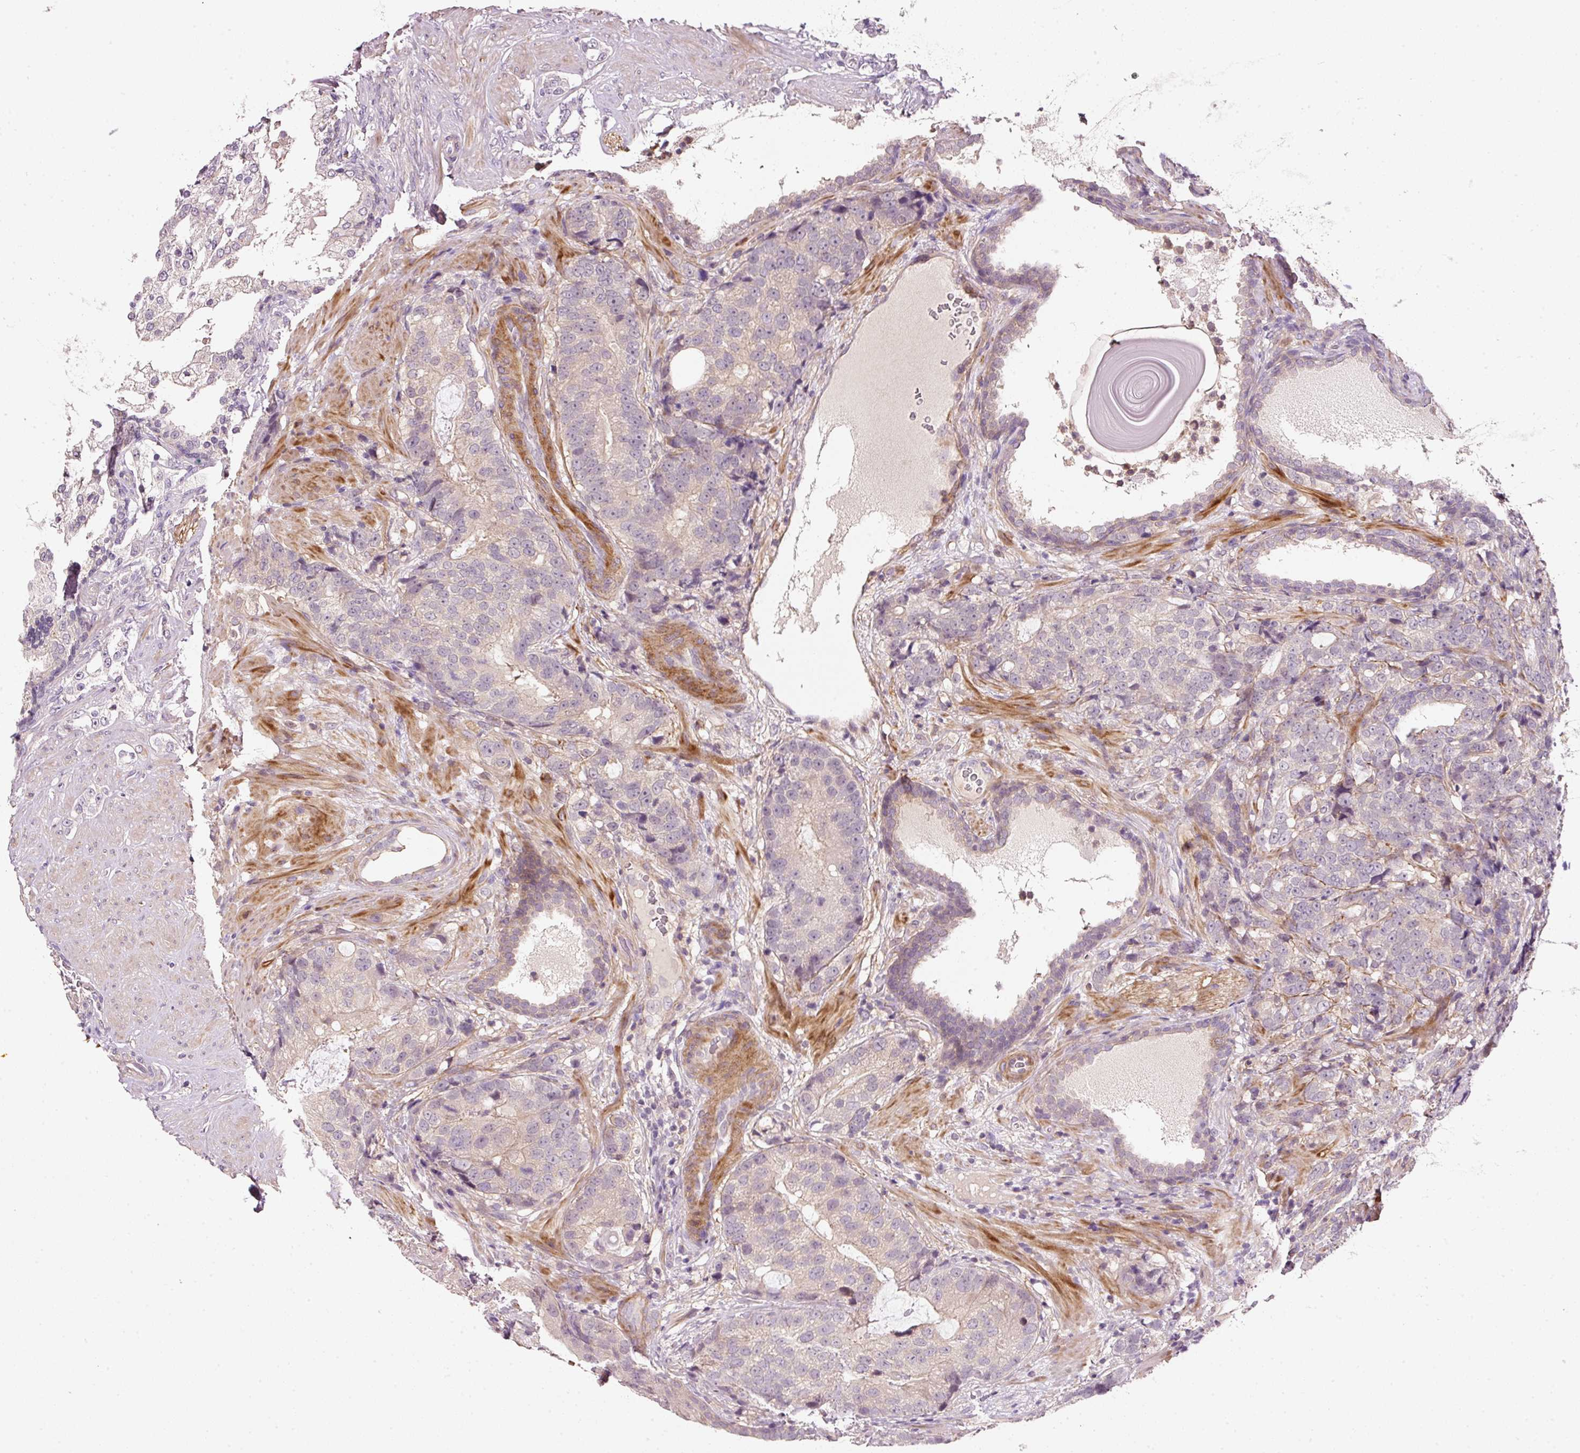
{"staining": {"intensity": "negative", "quantity": "none", "location": "none"}, "tissue": "prostate cancer", "cell_type": "Tumor cells", "image_type": "cancer", "snomed": [{"axis": "morphology", "description": "Adenocarcinoma, High grade"}, {"axis": "topography", "description": "Prostate"}], "caption": "Photomicrograph shows no protein expression in tumor cells of prostate cancer (high-grade adenocarcinoma) tissue.", "gene": "TIRAP", "patient": {"sex": "male", "age": 67}}